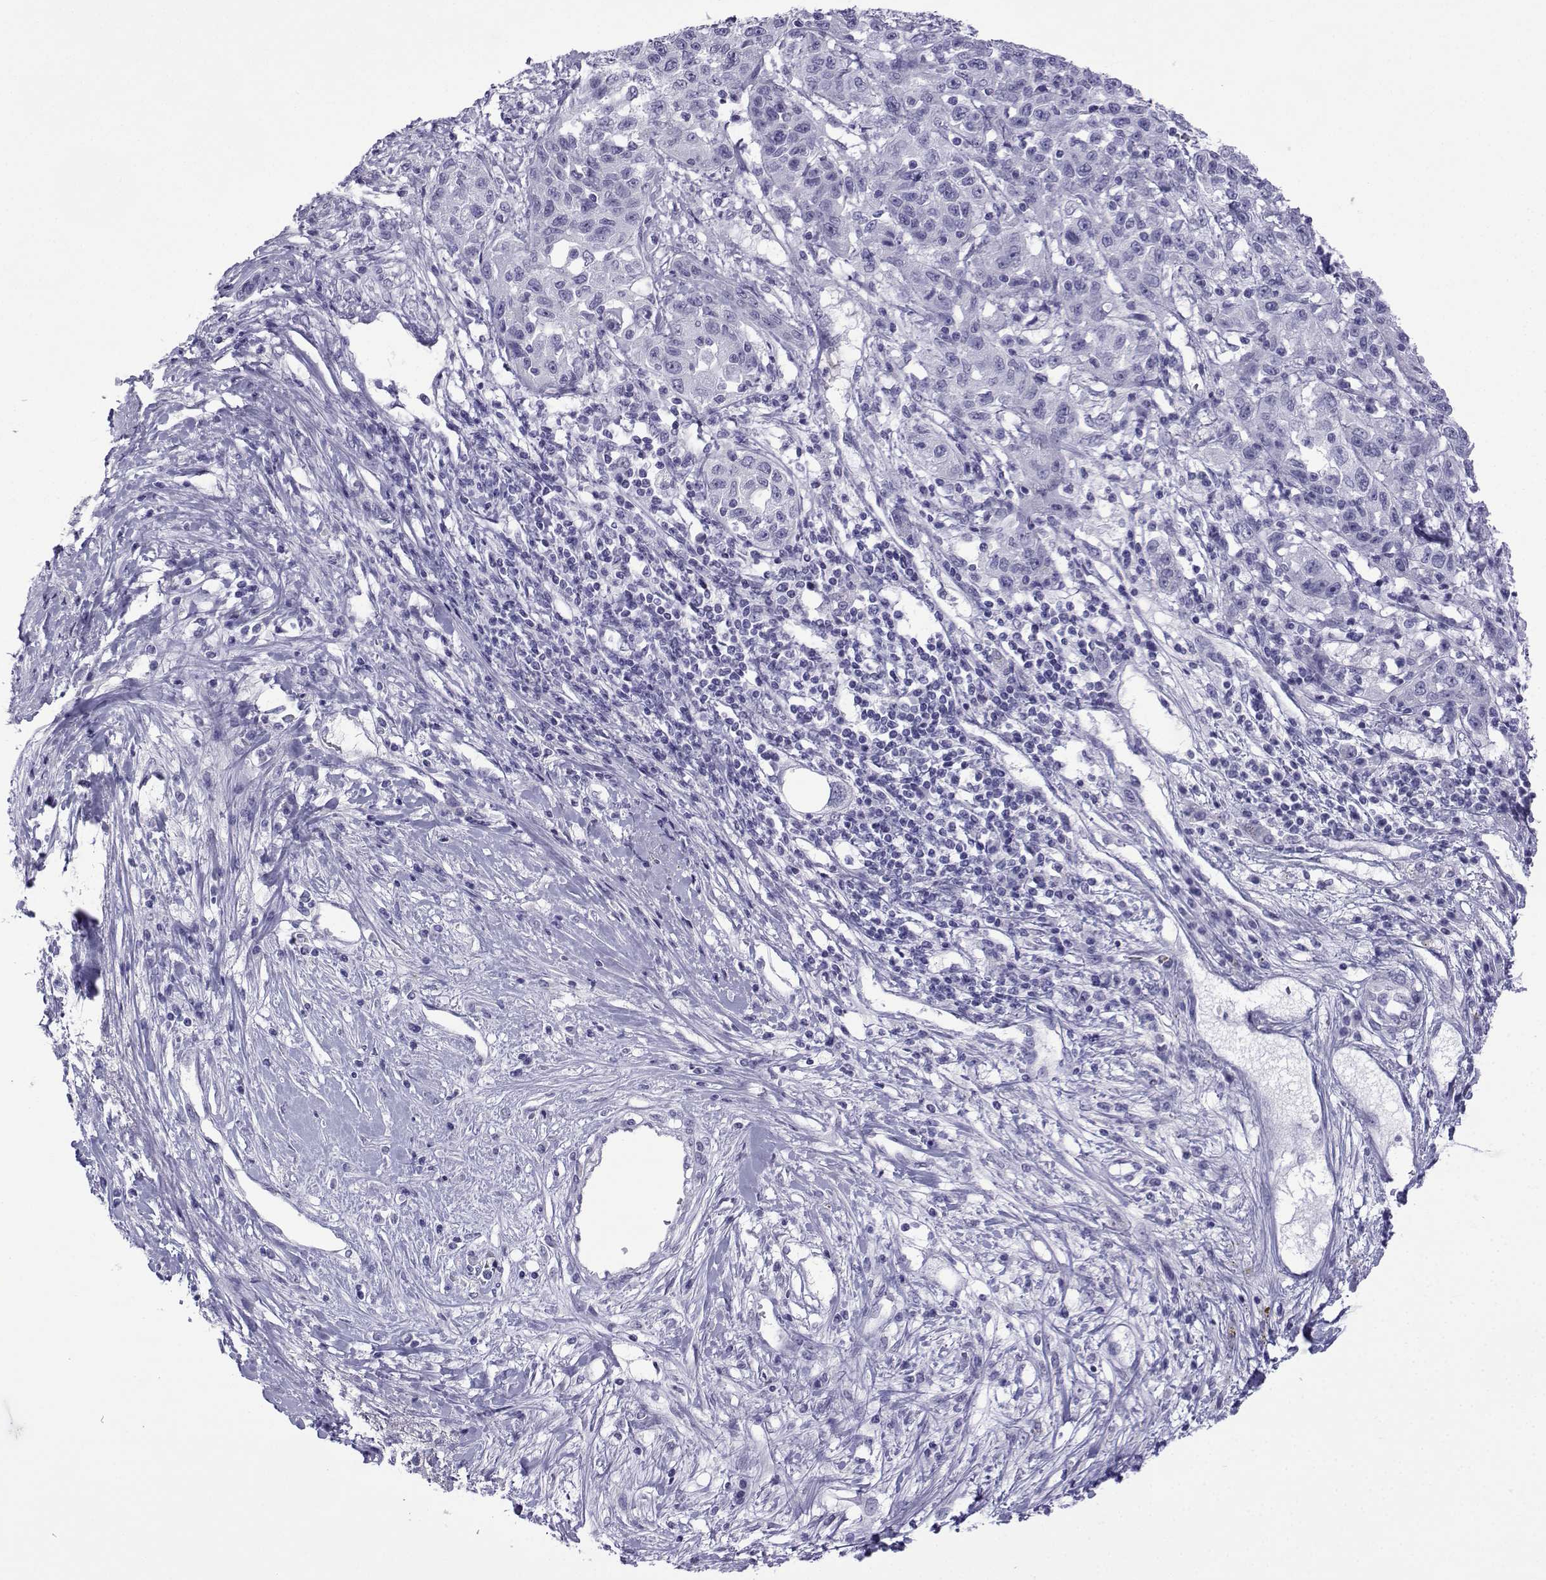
{"staining": {"intensity": "negative", "quantity": "none", "location": "none"}, "tissue": "liver cancer", "cell_type": "Tumor cells", "image_type": "cancer", "snomed": [{"axis": "morphology", "description": "Adenocarcinoma, NOS"}, {"axis": "morphology", "description": "Cholangiocarcinoma"}, {"axis": "topography", "description": "Liver"}], "caption": "This micrograph is of liver cancer (cholangiocarcinoma) stained with immunohistochemistry to label a protein in brown with the nuclei are counter-stained blue. There is no staining in tumor cells. (DAB (3,3'-diaminobenzidine) immunohistochemistry (IHC), high magnification).", "gene": "TRIM46", "patient": {"sex": "male", "age": 64}}